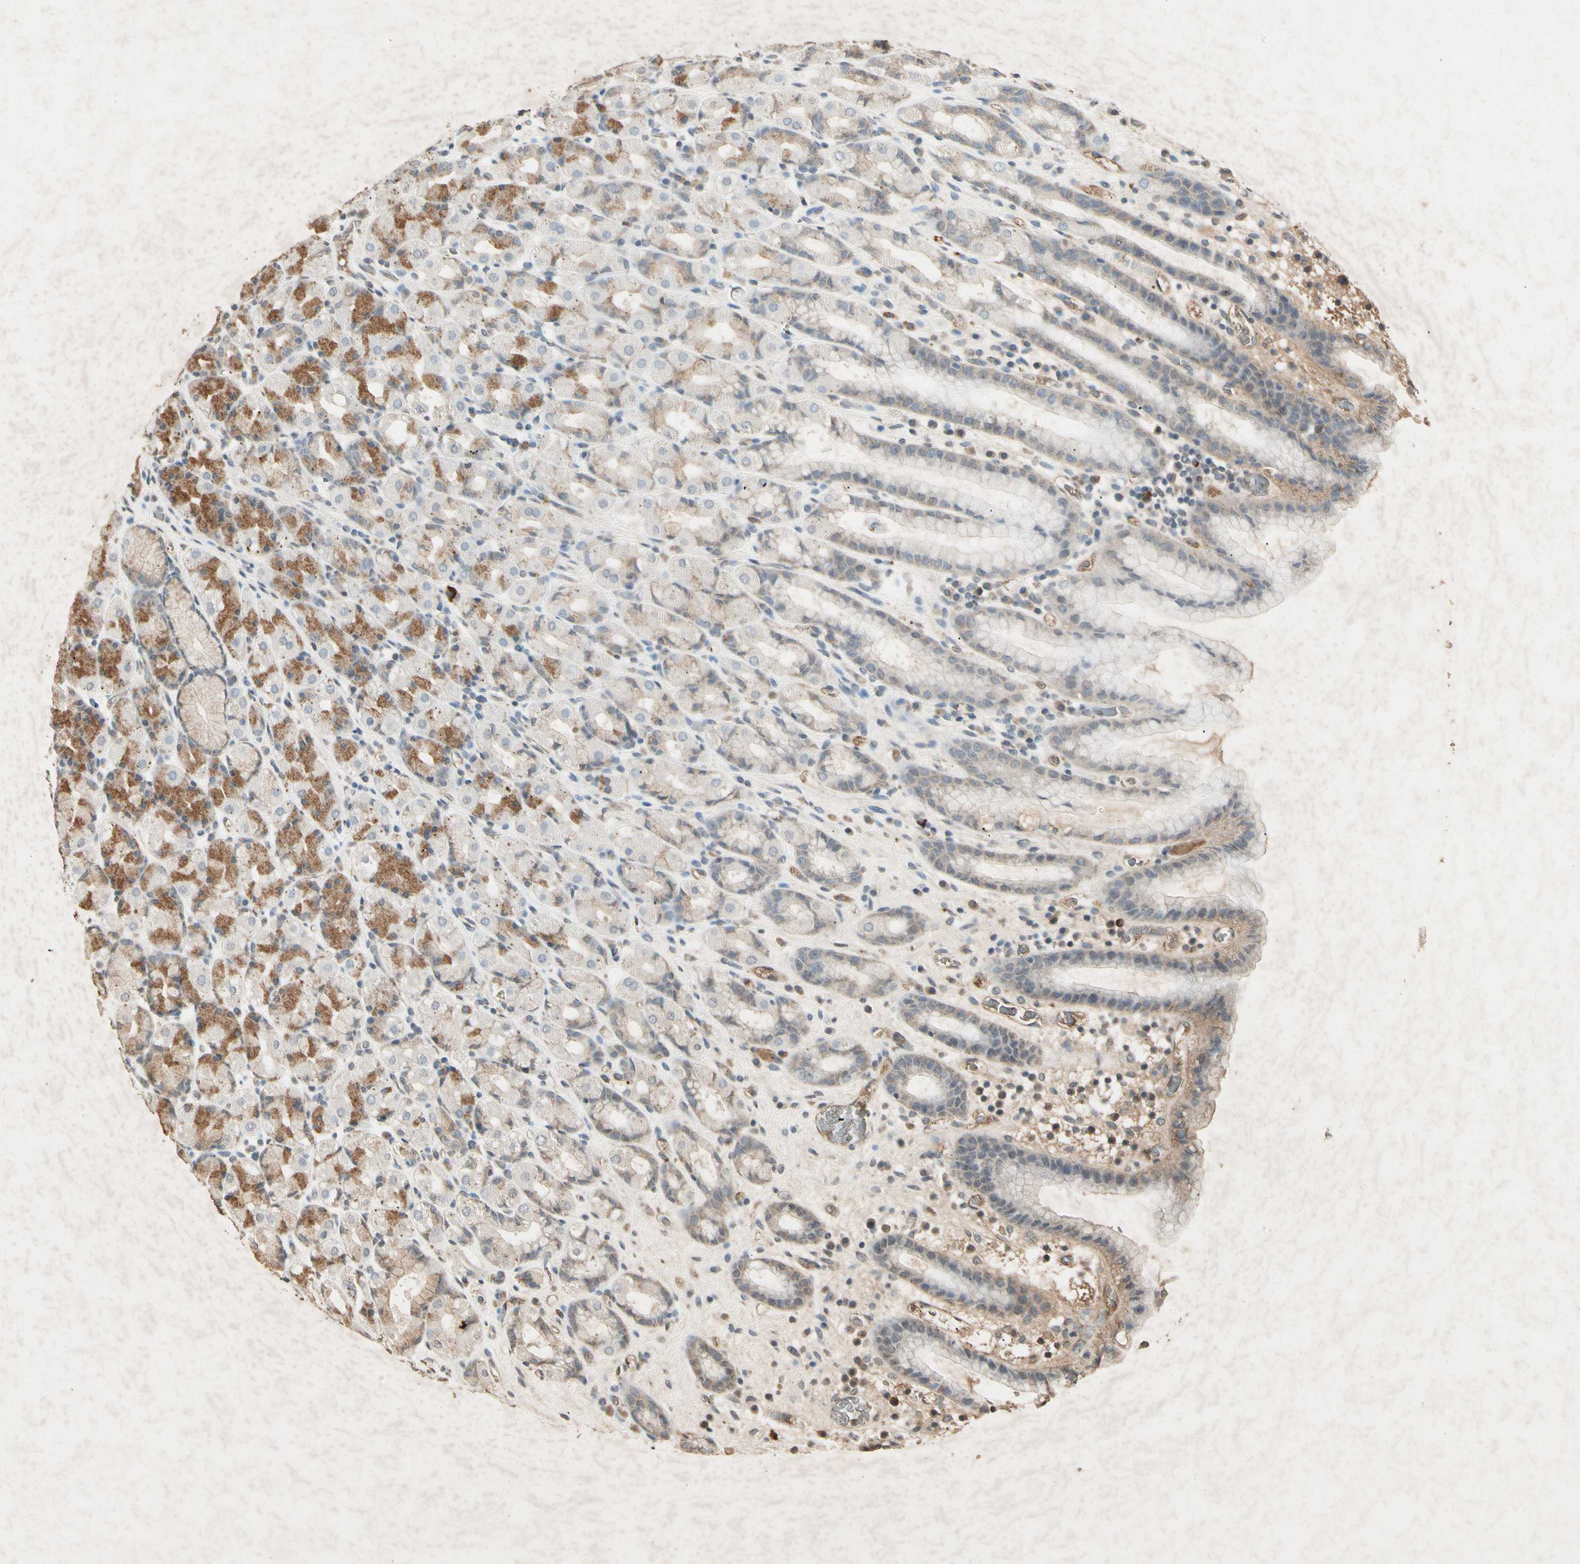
{"staining": {"intensity": "moderate", "quantity": "25%-75%", "location": "cytoplasmic/membranous"}, "tissue": "stomach", "cell_type": "Glandular cells", "image_type": "normal", "snomed": [{"axis": "morphology", "description": "Normal tissue, NOS"}, {"axis": "topography", "description": "Stomach, upper"}], "caption": "An immunohistochemistry histopathology image of unremarkable tissue is shown. Protein staining in brown labels moderate cytoplasmic/membranous positivity in stomach within glandular cells.", "gene": "CP", "patient": {"sex": "male", "age": 68}}